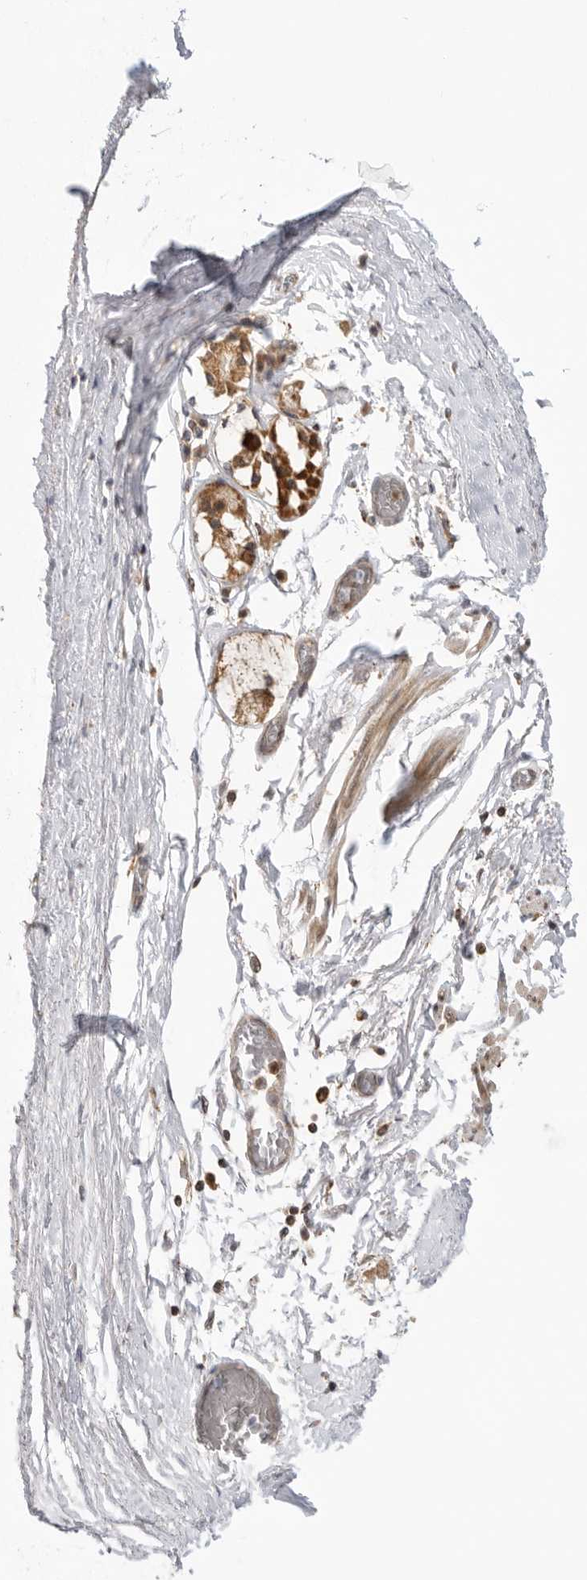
{"staining": {"intensity": "weak", "quantity": ">75%", "location": "cytoplasmic/membranous"}, "tissue": "adipose tissue", "cell_type": "Adipocytes", "image_type": "normal", "snomed": [{"axis": "morphology", "description": "Normal tissue, NOS"}, {"axis": "topography", "description": "Cartilage tissue"}, {"axis": "topography", "description": "Lung"}], "caption": "The immunohistochemical stain labels weak cytoplasmic/membranous staining in adipocytes of benign adipose tissue. Nuclei are stained in blue.", "gene": "DCAF8", "patient": {"sex": "female", "age": 77}}